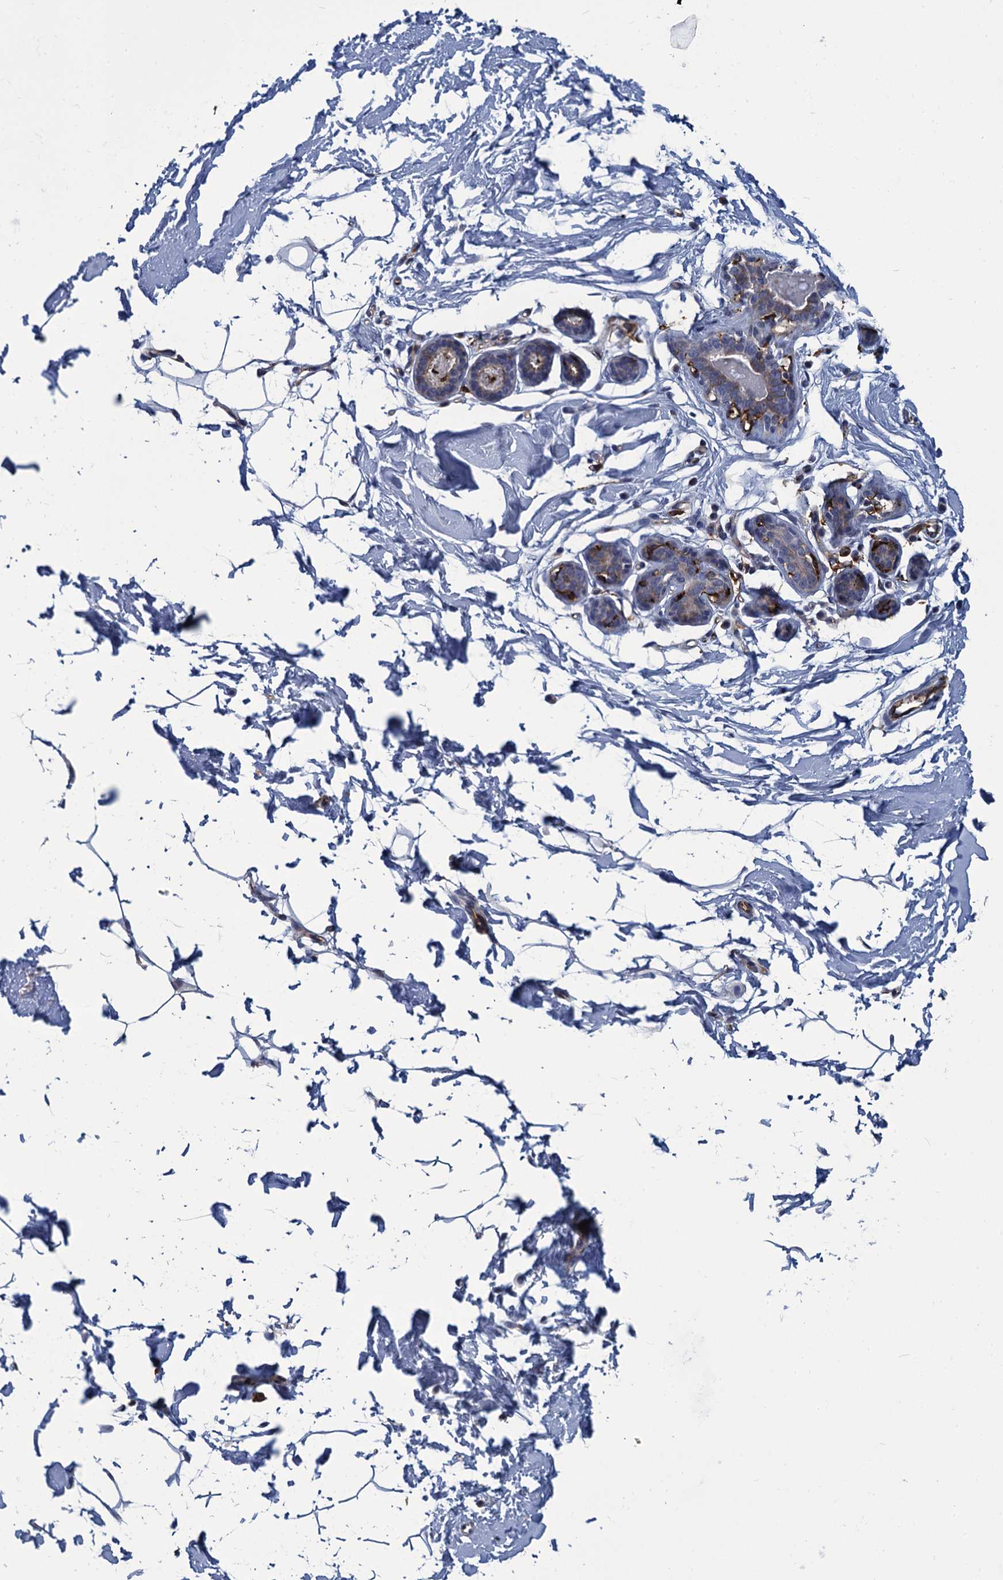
{"staining": {"intensity": "weak", "quantity": "25%-75%", "location": "cytoplasmic/membranous"}, "tissue": "adipose tissue", "cell_type": "Adipocytes", "image_type": "normal", "snomed": [{"axis": "morphology", "description": "Normal tissue, NOS"}, {"axis": "topography", "description": "Breast"}], "caption": "A high-resolution micrograph shows IHC staining of benign adipose tissue, which demonstrates weak cytoplasmic/membranous positivity in about 25%-75% of adipocytes. The staining is performed using DAB (3,3'-diaminobenzidine) brown chromogen to label protein expression. The nuclei are counter-stained blue using hematoxylin.", "gene": "DNHD1", "patient": {"sex": "female", "age": 23}}